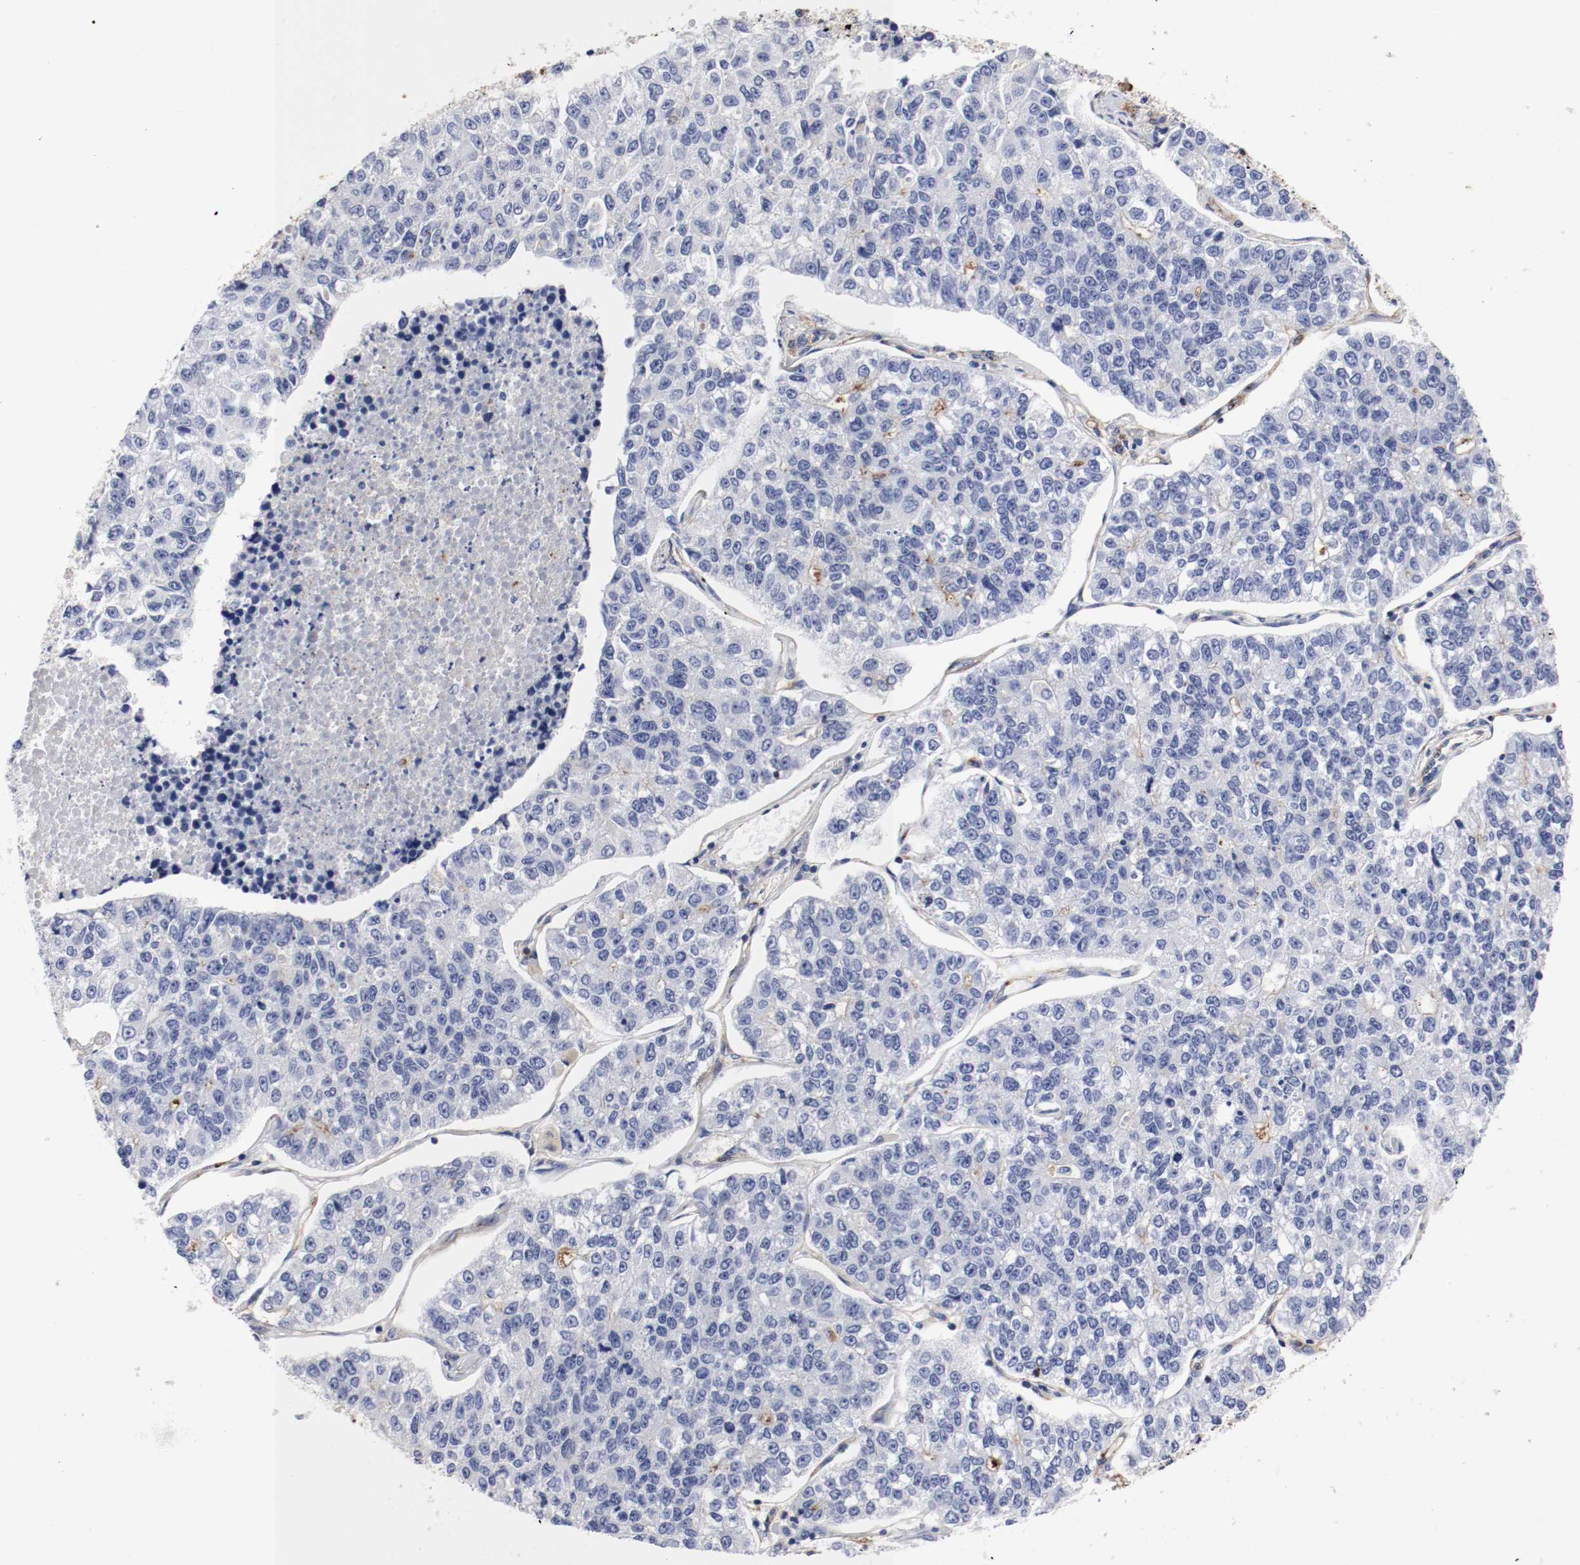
{"staining": {"intensity": "negative", "quantity": "none", "location": "none"}, "tissue": "lung cancer", "cell_type": "Tumor cells", "image_type": "cancer", "snomed": [{"axis": "morphology", "description": "Adenocarcinoma, NOS"}, {"axis": "topography", "description": "Lung"}], "caption": "There is no significant staining in tumor cells of lung cancer.", "gene": "IFITM1", "patient": {"sex": "male", "age": 49}}